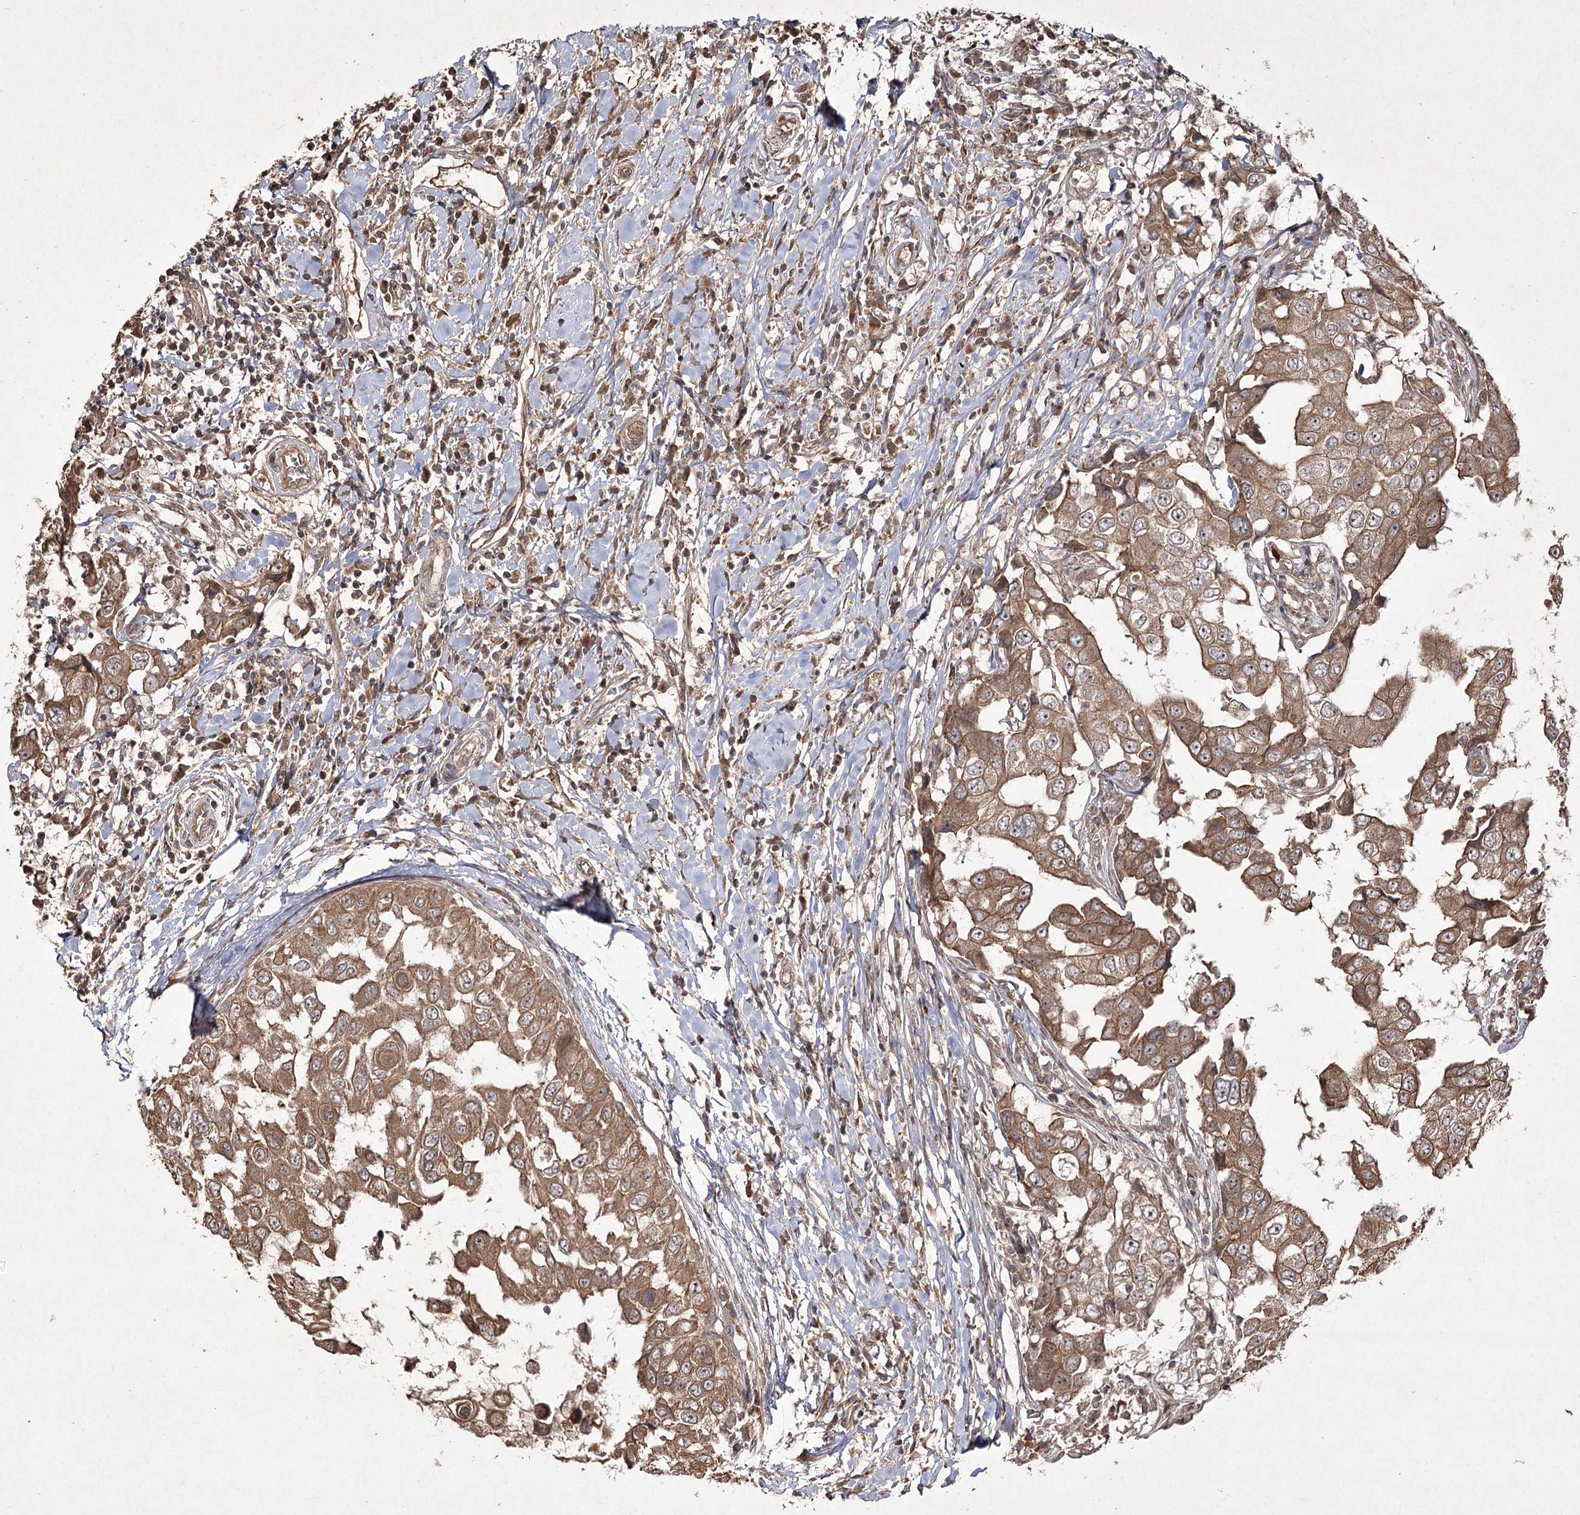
{"staining": {"intensity": "moderate", "quantity": ">75%", "location": "cytoplasmic/membranous"}, "tissue": "breast cancer", "cell_type": "Tumor cells", "image_type": "cancer", "snomed": [{"axis": "morphology", "description": "Duct carcinoma"}, {"axis": "topography", "description": "Breast"}], "caption": "Human breast invasive ductal carcinoma stained for a protein (brown) reveals moderate cytoplasmic/membranous positive expression in approximately >75% of tumor cells.", "gene": "FANCL", "patient": {"sex": "female", "age": 27}}